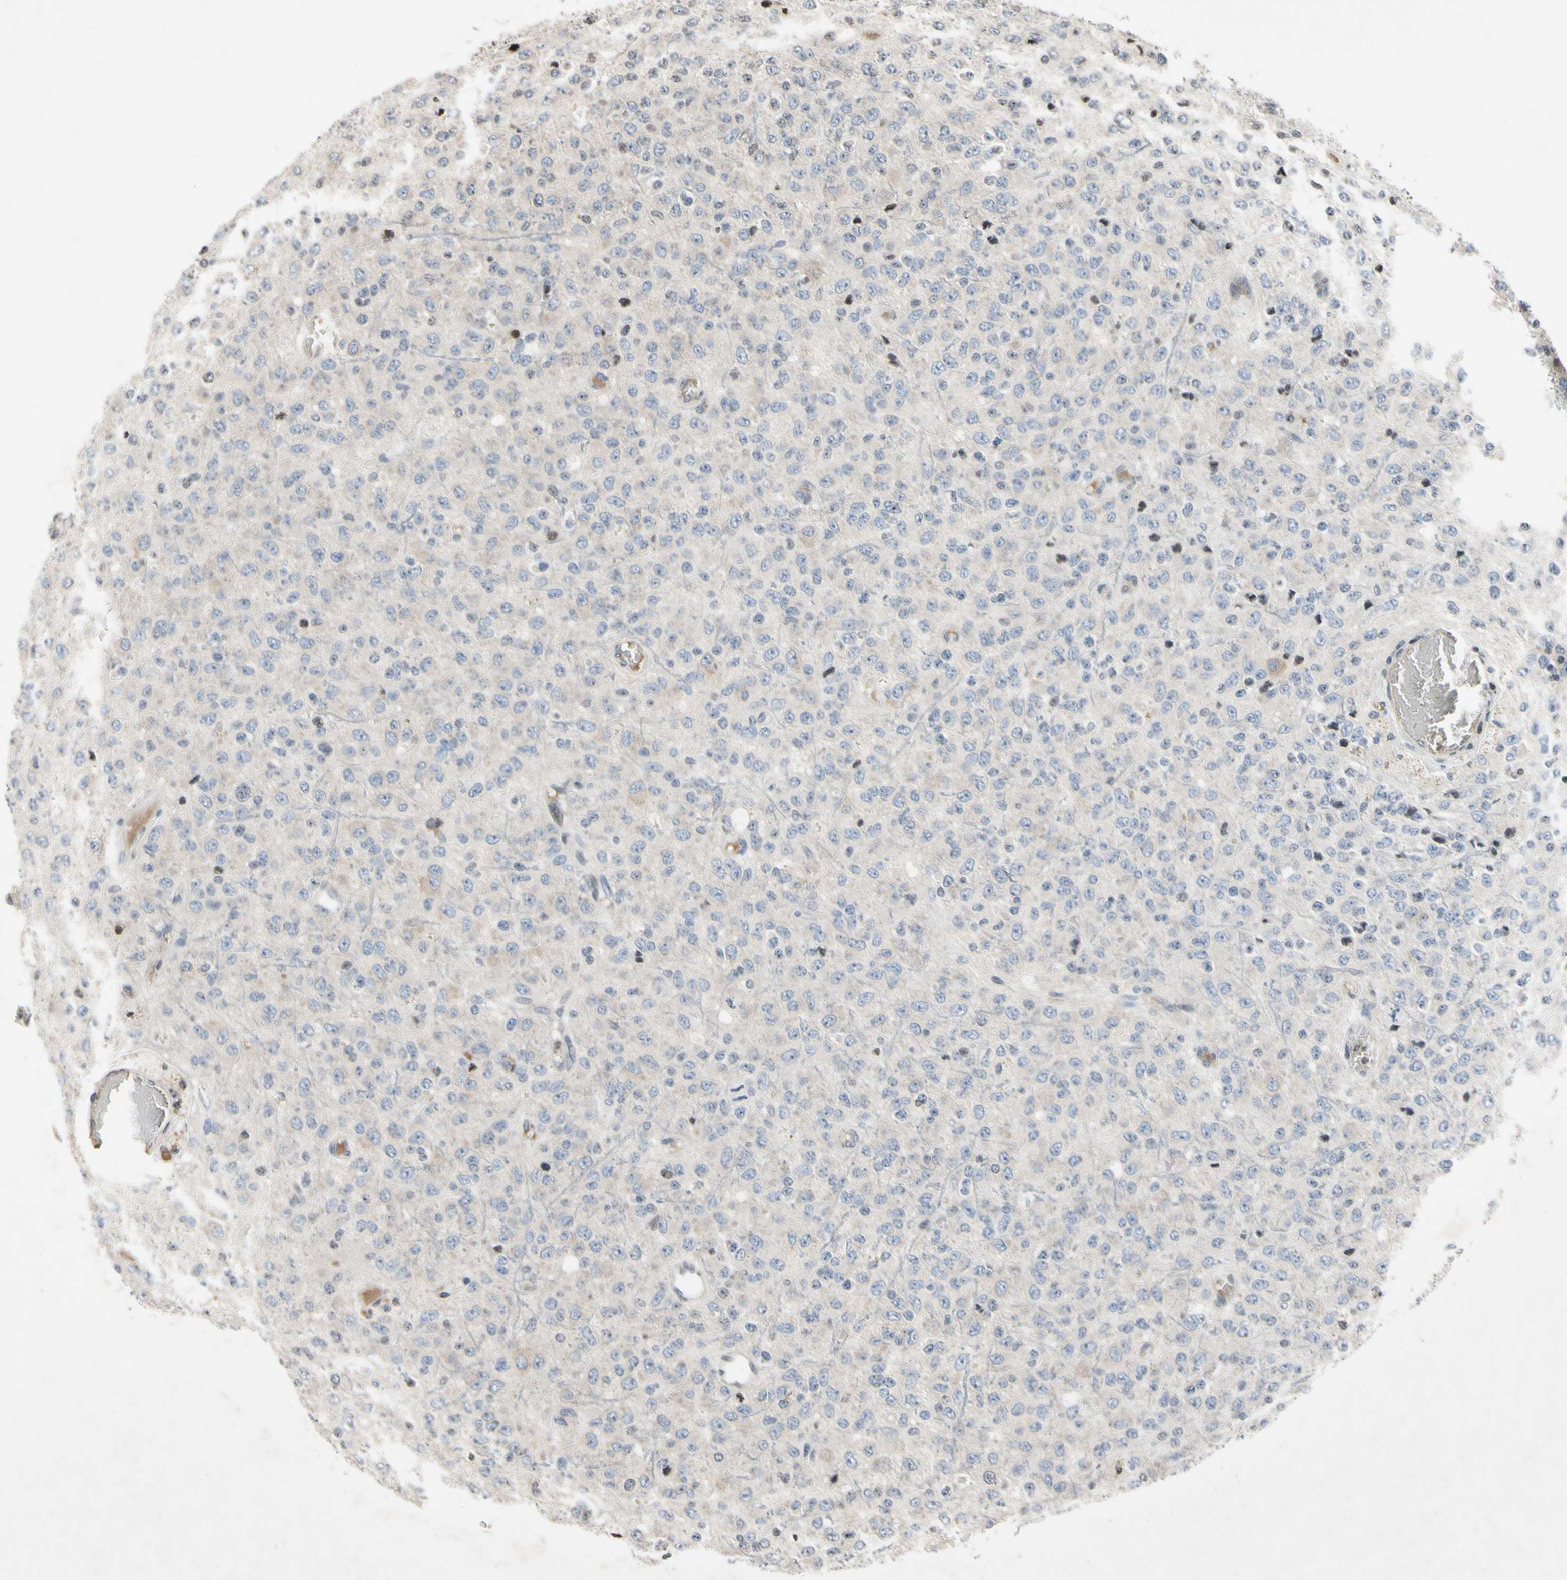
{"staining": {"intensity": "negative", "quantity": "none", "location": "none"}, "tissue": "glioma", "cell_type": "Tumor cells", "image_type": "cancer", "snomed": [{"axis": "morphology", "description": "Glioma, malignant, High grade"}, {"axis": "topography", "description": "pancreas cauda"}], "caption": "This is a micrograph of immunohistochemistry (IHC) staining of glioma, which shows no positivity in tumor cells.", "gene": "ARG1", "patient": {"sex": "male", "age": 60}}